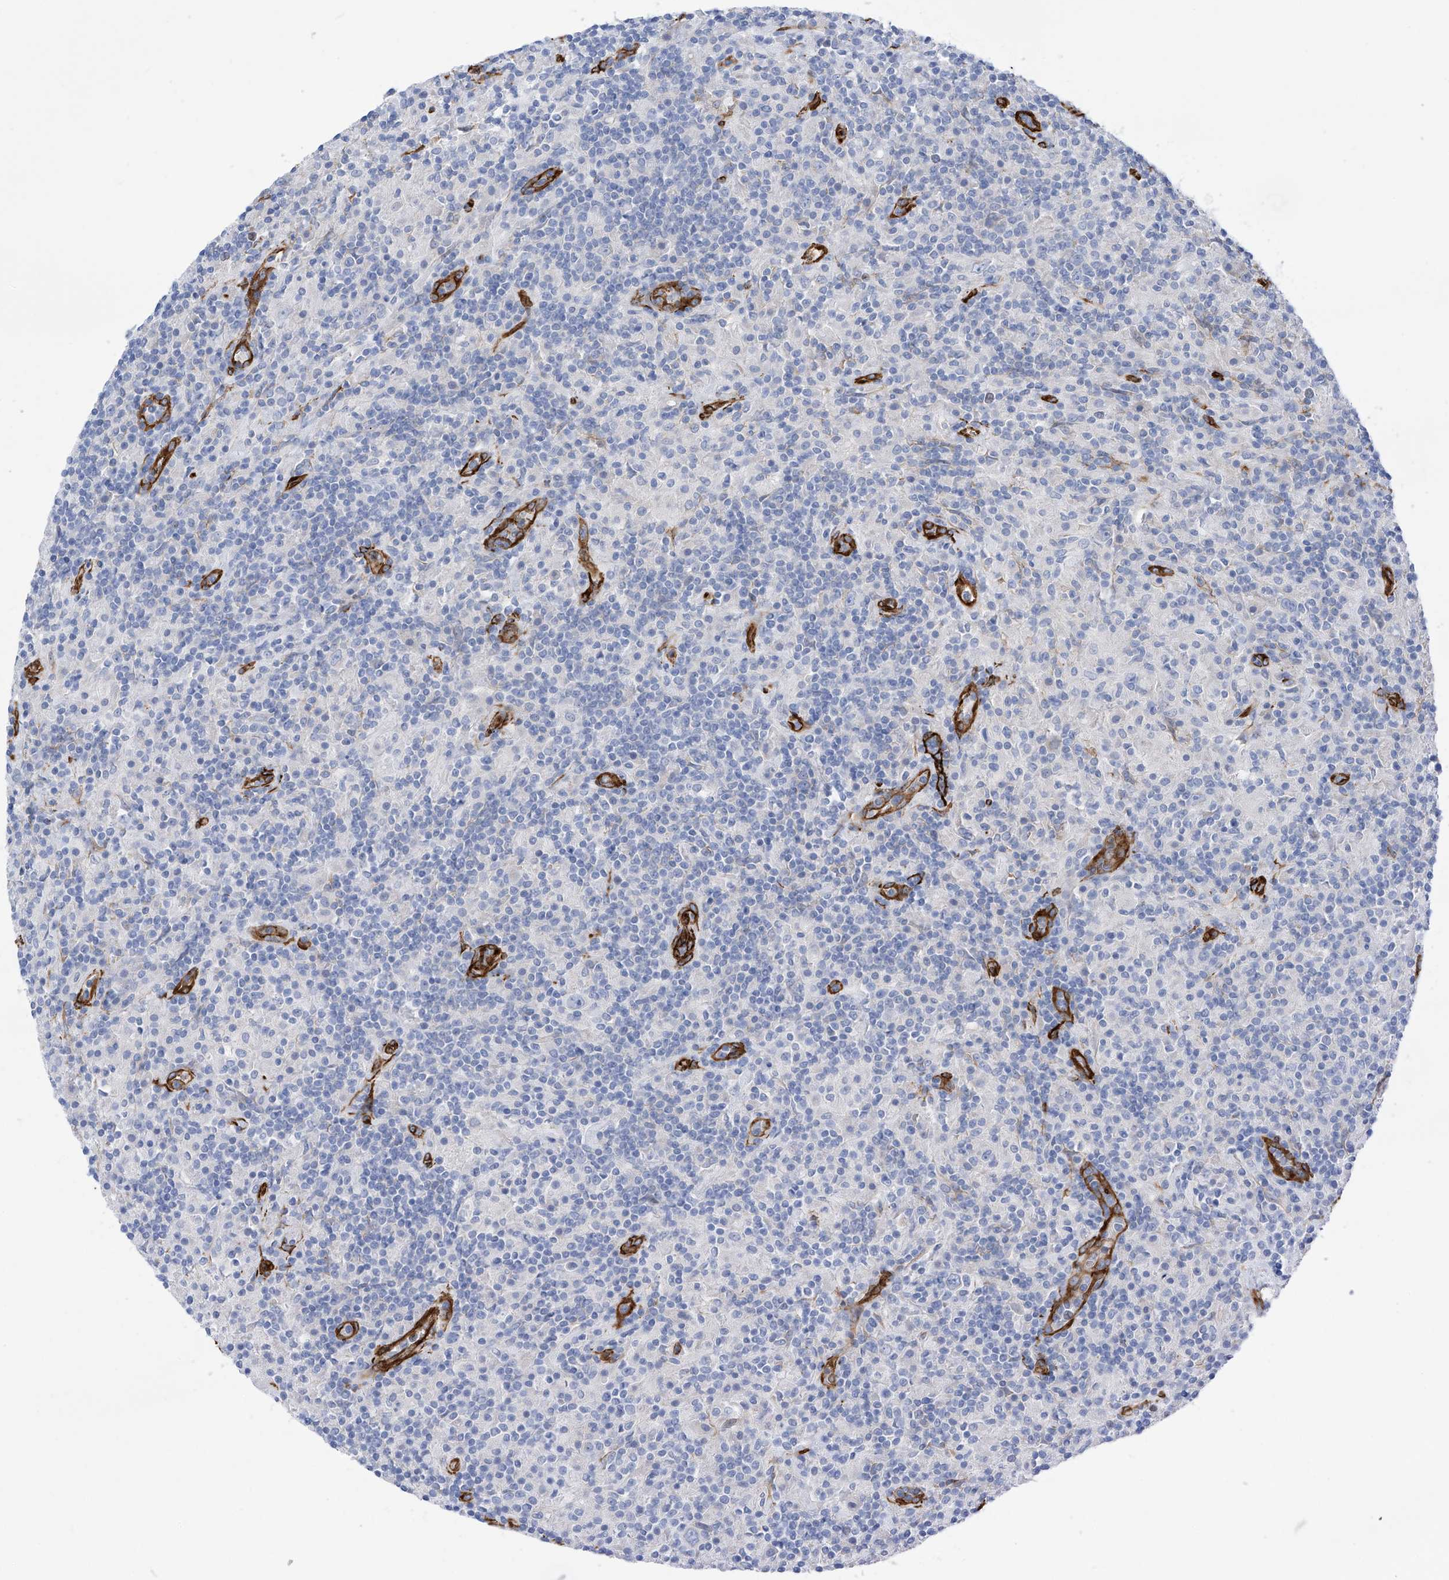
{"staining": {"intensity": "negative", "quantity": "none", "location": "none"}, "tissue": "lymphoma", "cell_type": "Tumor cells", "image_type": "cancer", "snomed": [{"axis": "morphology", "description": "Hodgkin's disease, NOS"}, {"axis": "topography", "description": "Lymph node"}], "caption": "Tumor cells show no significant protein positivity in lymphoma.", "gene": "UBTD1", "patient": {"sex": "male", "age": 70}}